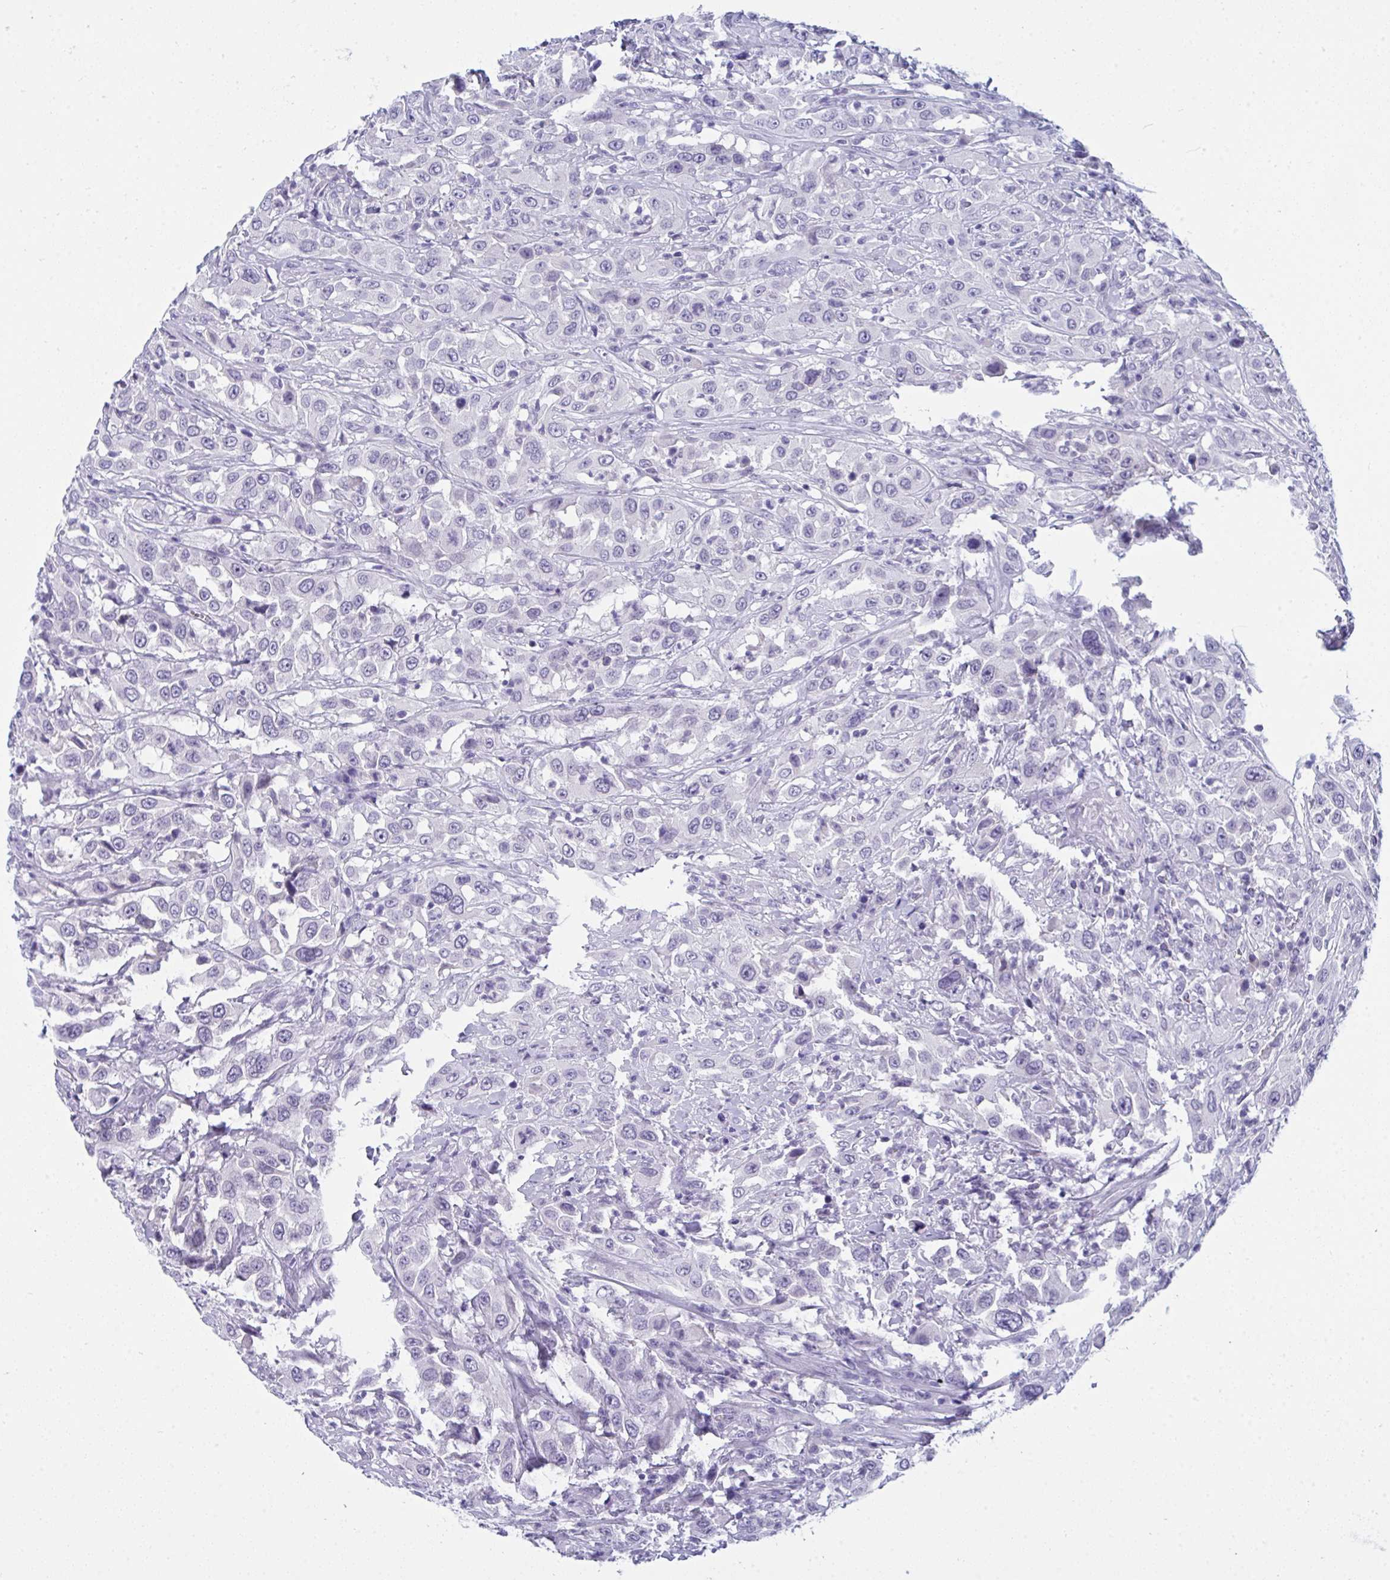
{"staining": {"intensity": "negative", "quantity": "none", "location": "none"}, "tissue": "urothelial cancer", "cell_type": "Tumor cells", "image_type": "cancer", "snomed": [{"axis": "morphology", "description": "Urothelial carcinoma, High grade"}, {"axis": "topography", "description": "Urinary bladder"}], "caption": "An immunohistochemistry (IHC) image of urothelial carcinoma (high-grade) is shown. There is no staining in tumor cells of urothelial carcinoma (high-grade). (DAB IHC visualized using brightfield microscopy, high magnification).", "gene": "PRDM9", "patient": {"sex": "male", "age": 61}}